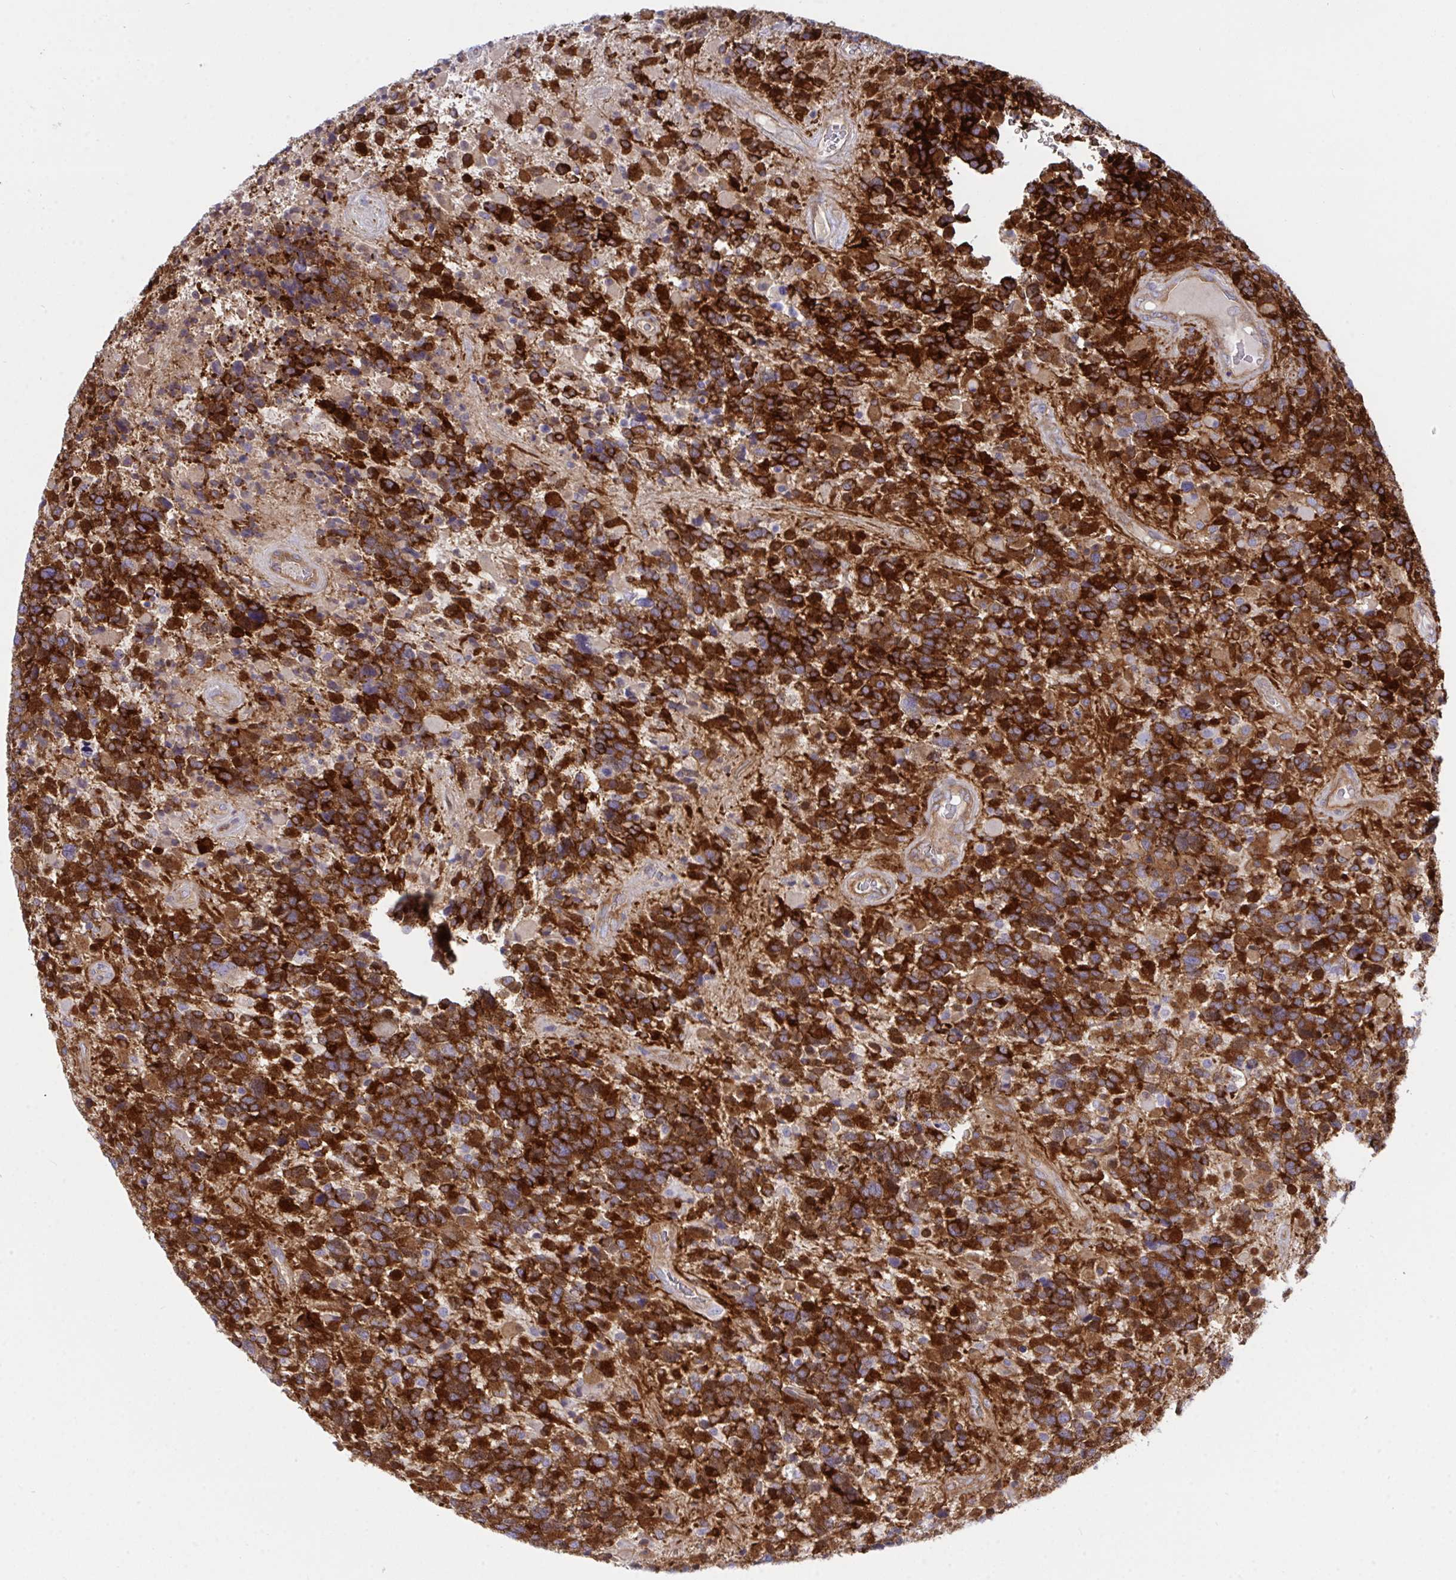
{"staining": {"intensity": "strong", "quantity": ">75%", "location": "cytoplasmic/membranous"}, "tissue": "glioma", "cell_type": "Tumor cells", "image_type": "cancer", "snomed": [{"axis": "morphology", "description": "Glioma, malignant, High grade"}, {"axis": "topography", "description": "Brain"}], "caption": "Glioma tissue displays strong cytoplasmic/membranous positivity in approximately >75% of tumor cells, visualized by immunohistochemistry. The staining was performed using DAB, with brown indicating positive protein expression. Nuclei are stained blue with hematoxylin.", "gene": "GAB1", "patient": {"sex": "female", "age": 40}}